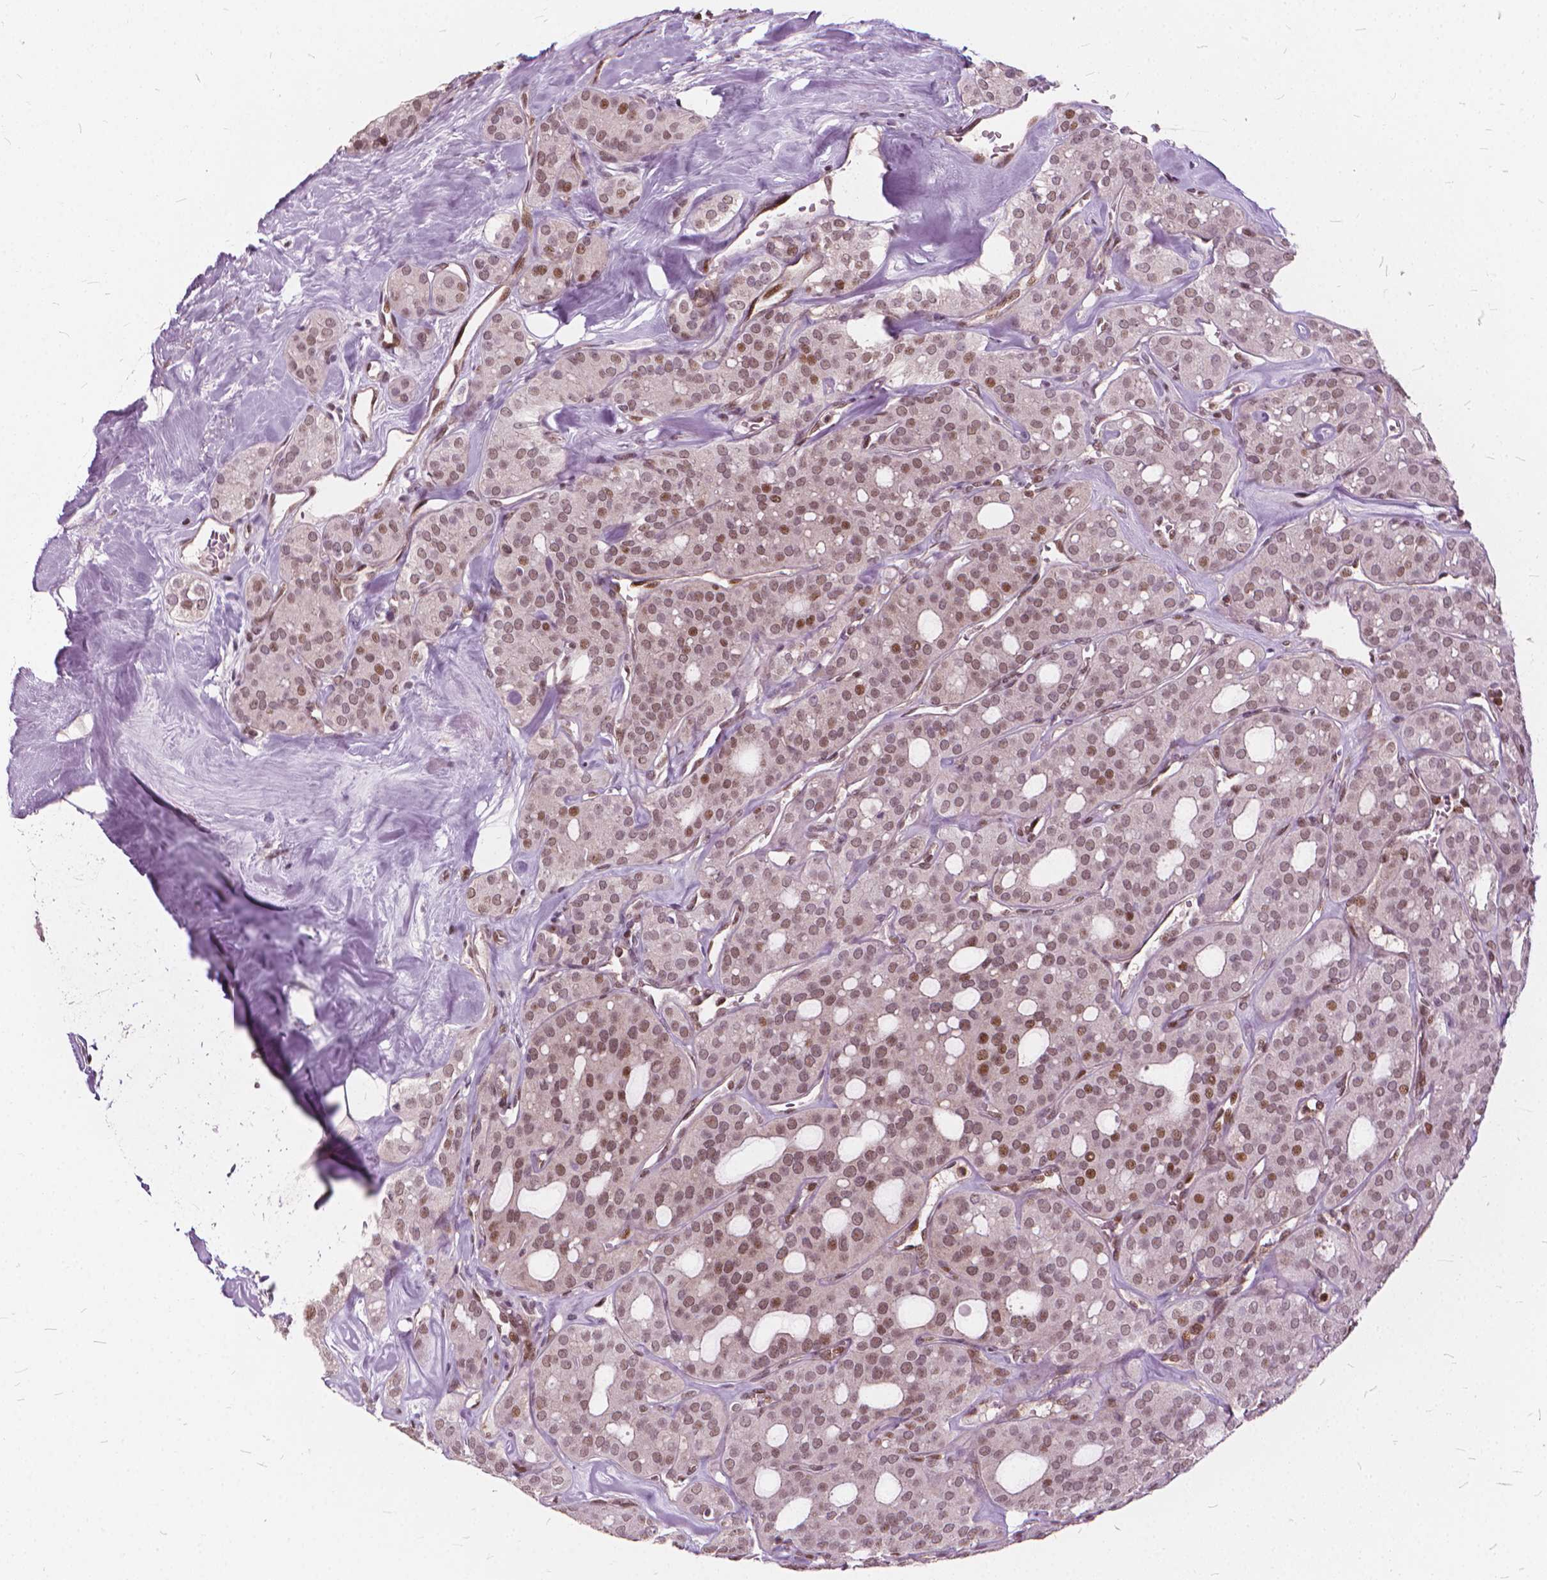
{"staining": {"intensity": "moderate", "quantity": ">75%", "location": "nuclear"}, "tissue": "thyroid cancer", "cell_type": "Tumor cells", "image_type": "cancer", "snomed": [{"axis": "morphology", "description": "Follicular adenoma carcinoma, NOS"}, {"axis": "topography", "description": "Thyroid gland"}], "caption": "Immunohistochemical staining of human thyroid cancer reveals moderate nuclear protein positivity in approximately >75% of tumor cells.", "gene": "STAT5B", "patient": {"sex": "male", "age": 75}}